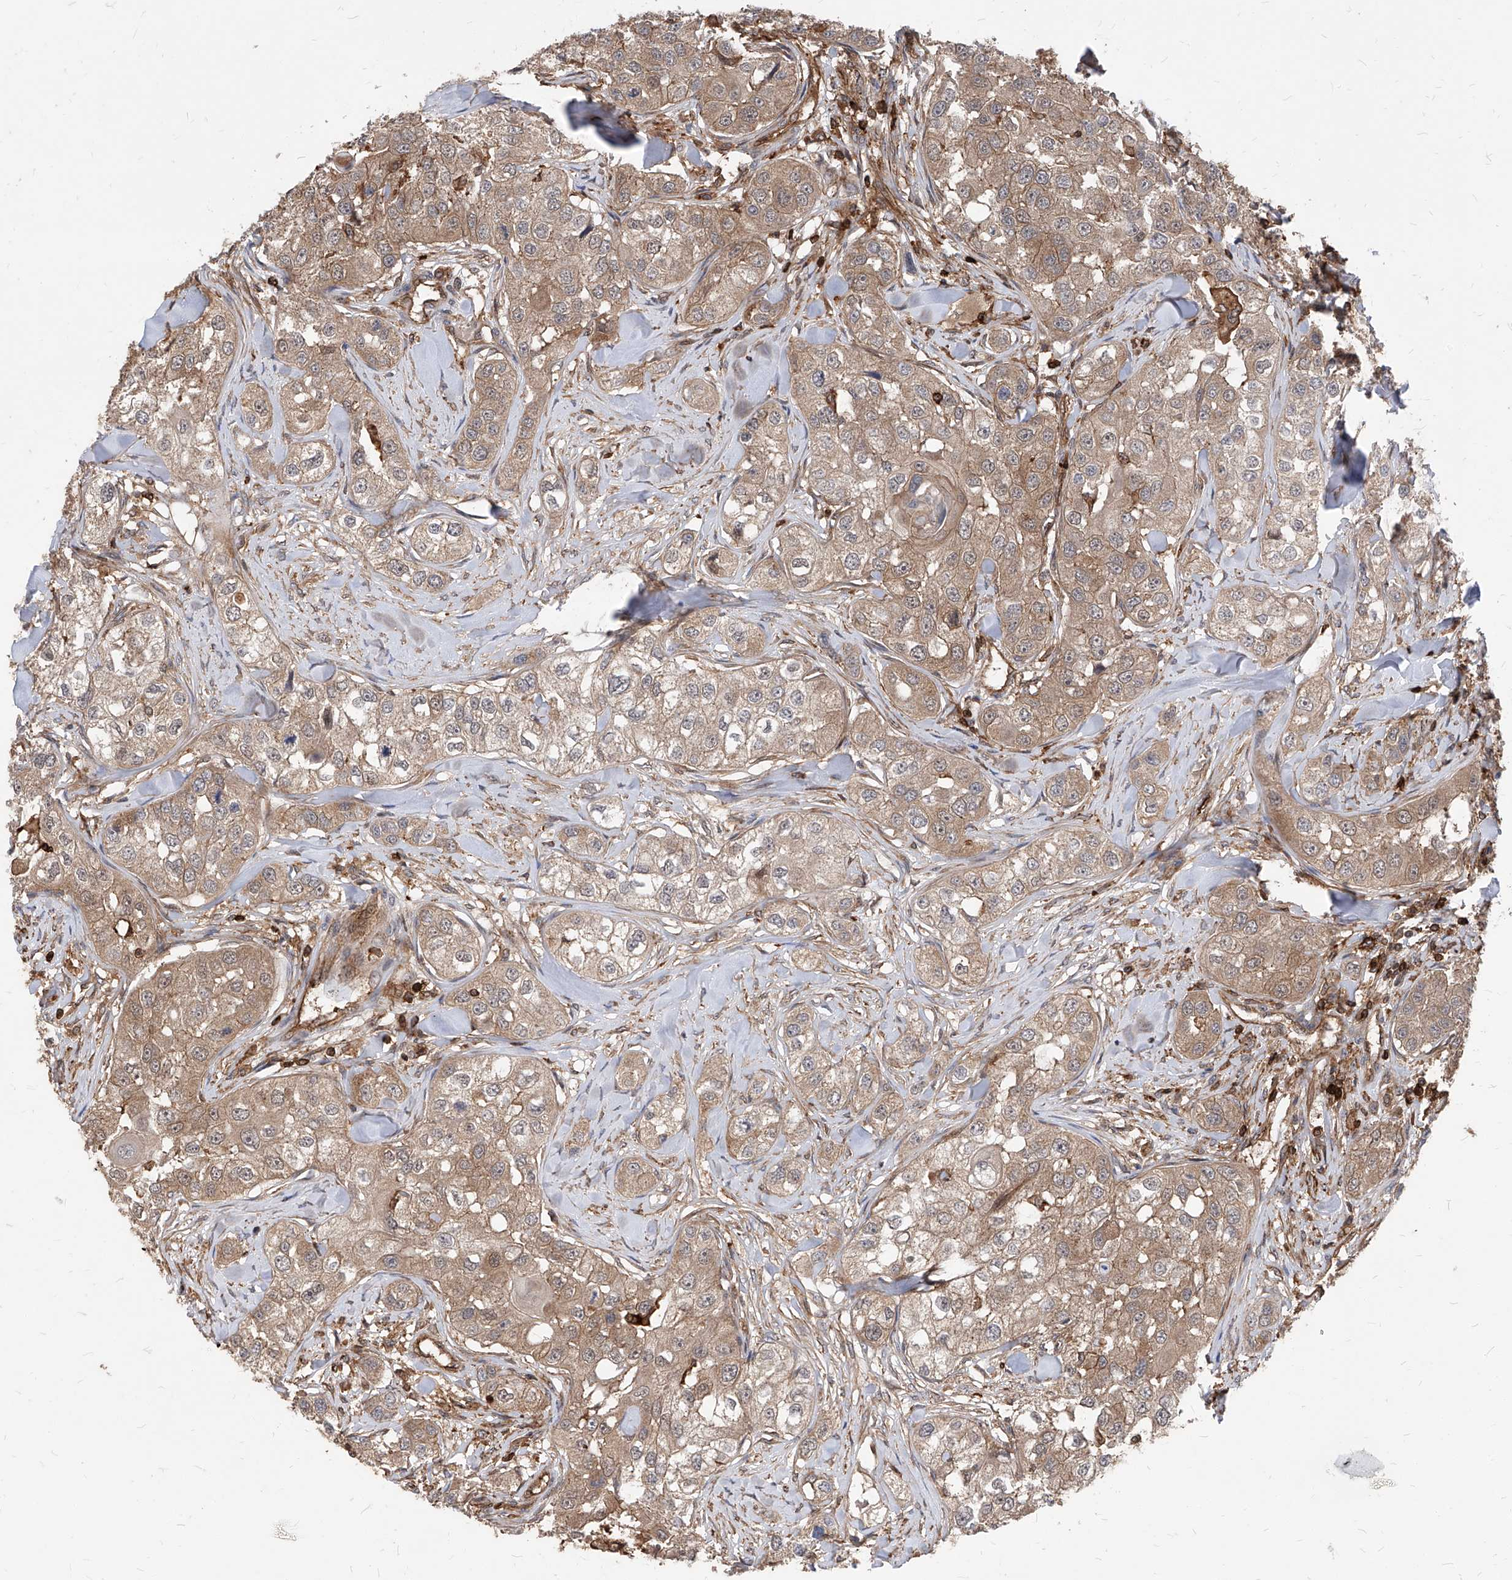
{"staining": {"intensity": "moderate", "quantity": ">75%", "location": "cytoplasmic/membranous"}, "tissue": "head and neck cancer", "cell_type": "Tumor cells", "image_type": "cancer", "snomed": [{"axis": "morphology", "description": "Normal tissue, NOS"}, {"axis": "morphology", "description": "Squamous cell carcinoma, NOS"}, {"axis": "topography", "description": "Skeletal muscle"}, {"axis": "topography", "description": "Head-Neck"}], "caption": "Protein expression analysis of human squamous cell carcinoma (head and neck) reveals moderate cytoplasmic/membranous expression in about >75% of tumor cells.", "gene": "ABRACL", "patient": {"sex": "male", "age": 51}}